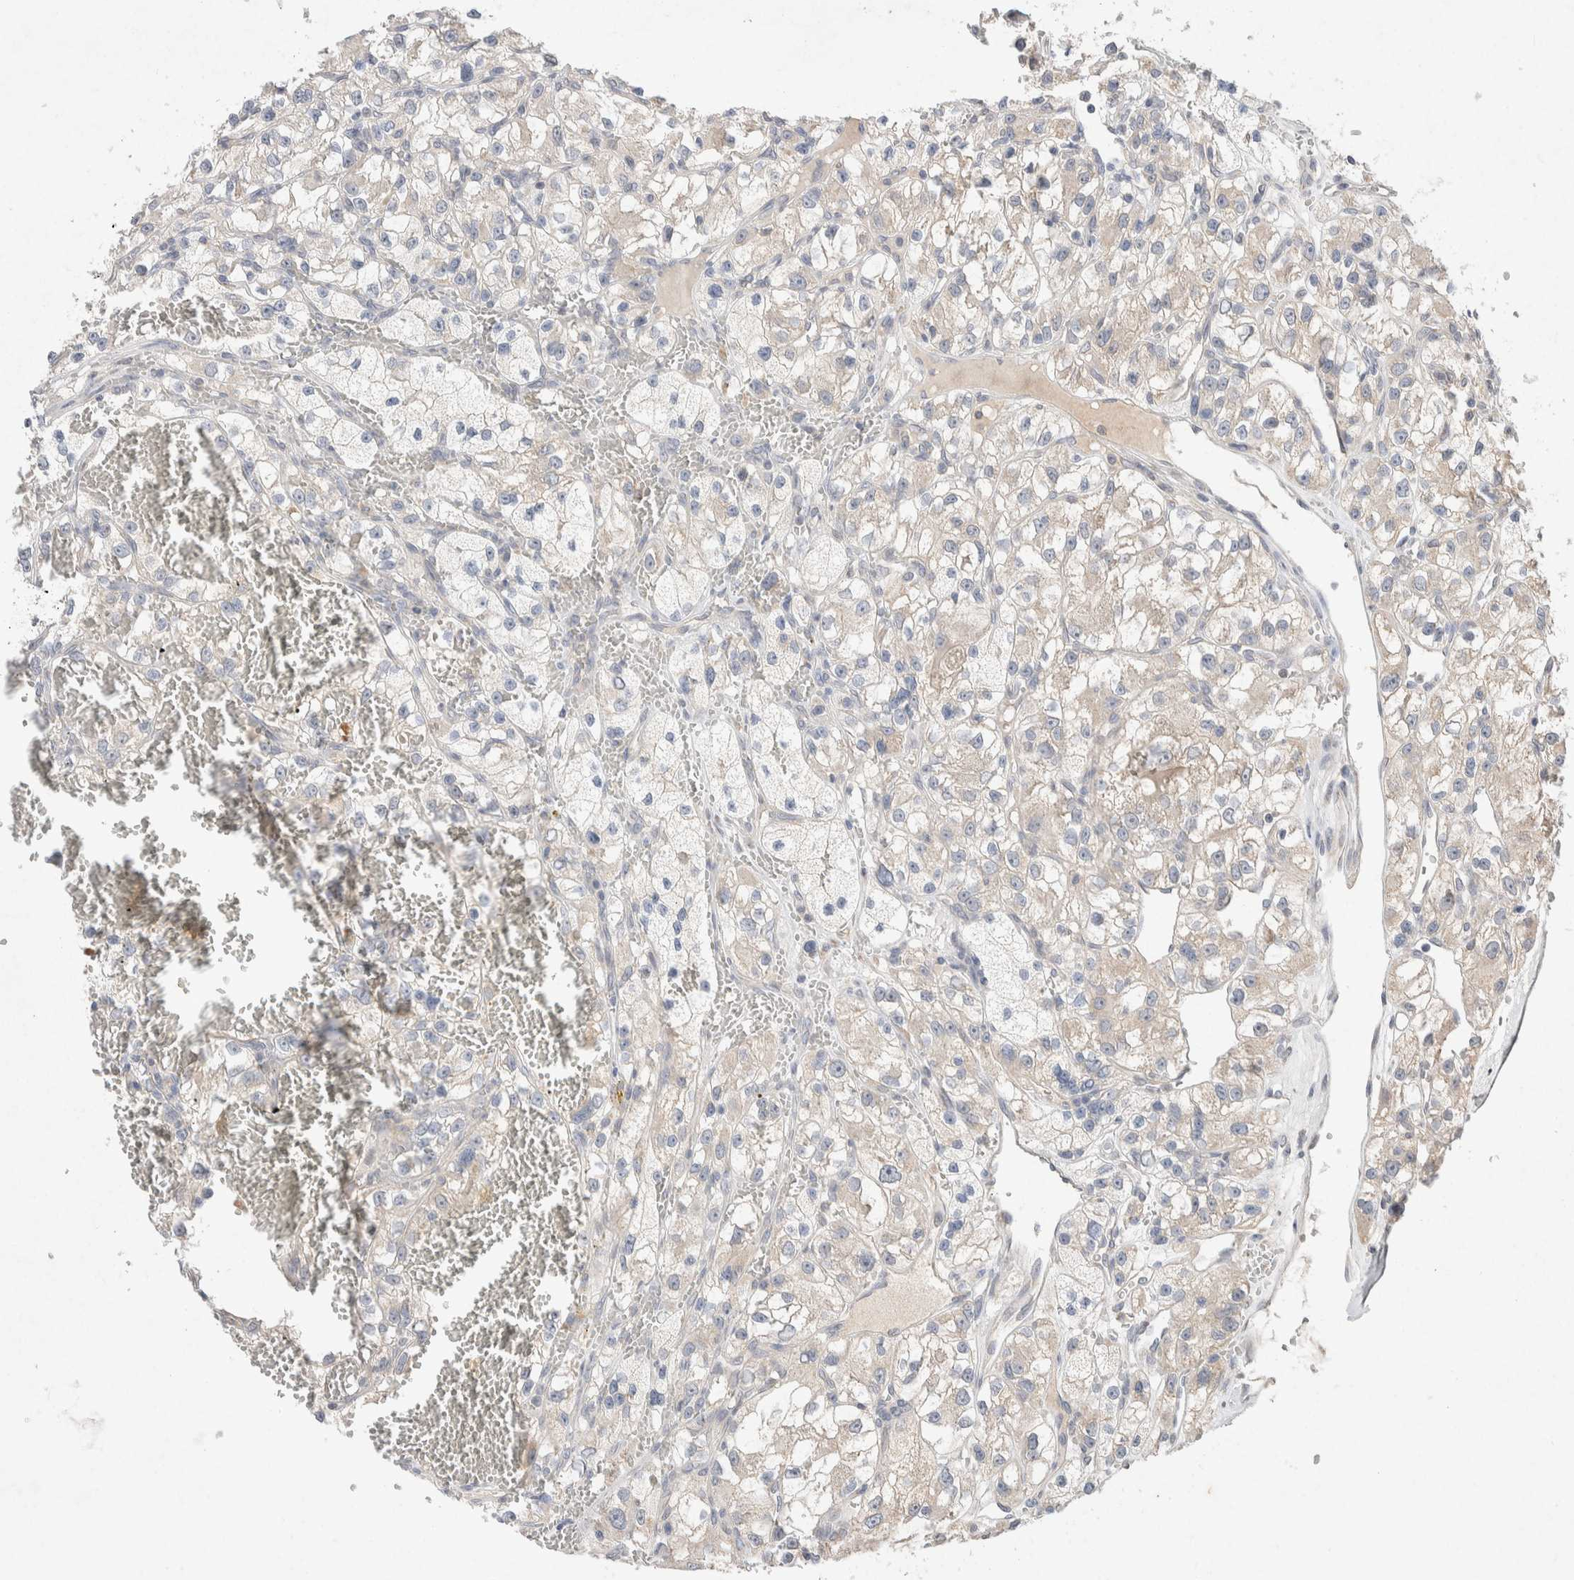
{"staining": {"intensity": "negative", "quantity": "none", "location": "none"}, "tissue": "renal cancer", "cell_type": "Tumor cells", "image_type": "cancer", "snomed": [{"axis": "morphology", "description": "Adenocarcinoma, NOS"}, {"axis": "topography", "description": "Kidney"}], "caption": "Tumor cells show no significant expression in renal adenocarcinoma. (DAB immunohistochemistry (IHC) visualized using brightfield microscopy, high magnification).", "gene": "CMTM4", "patient": {"sex": "female", "age": 57}}